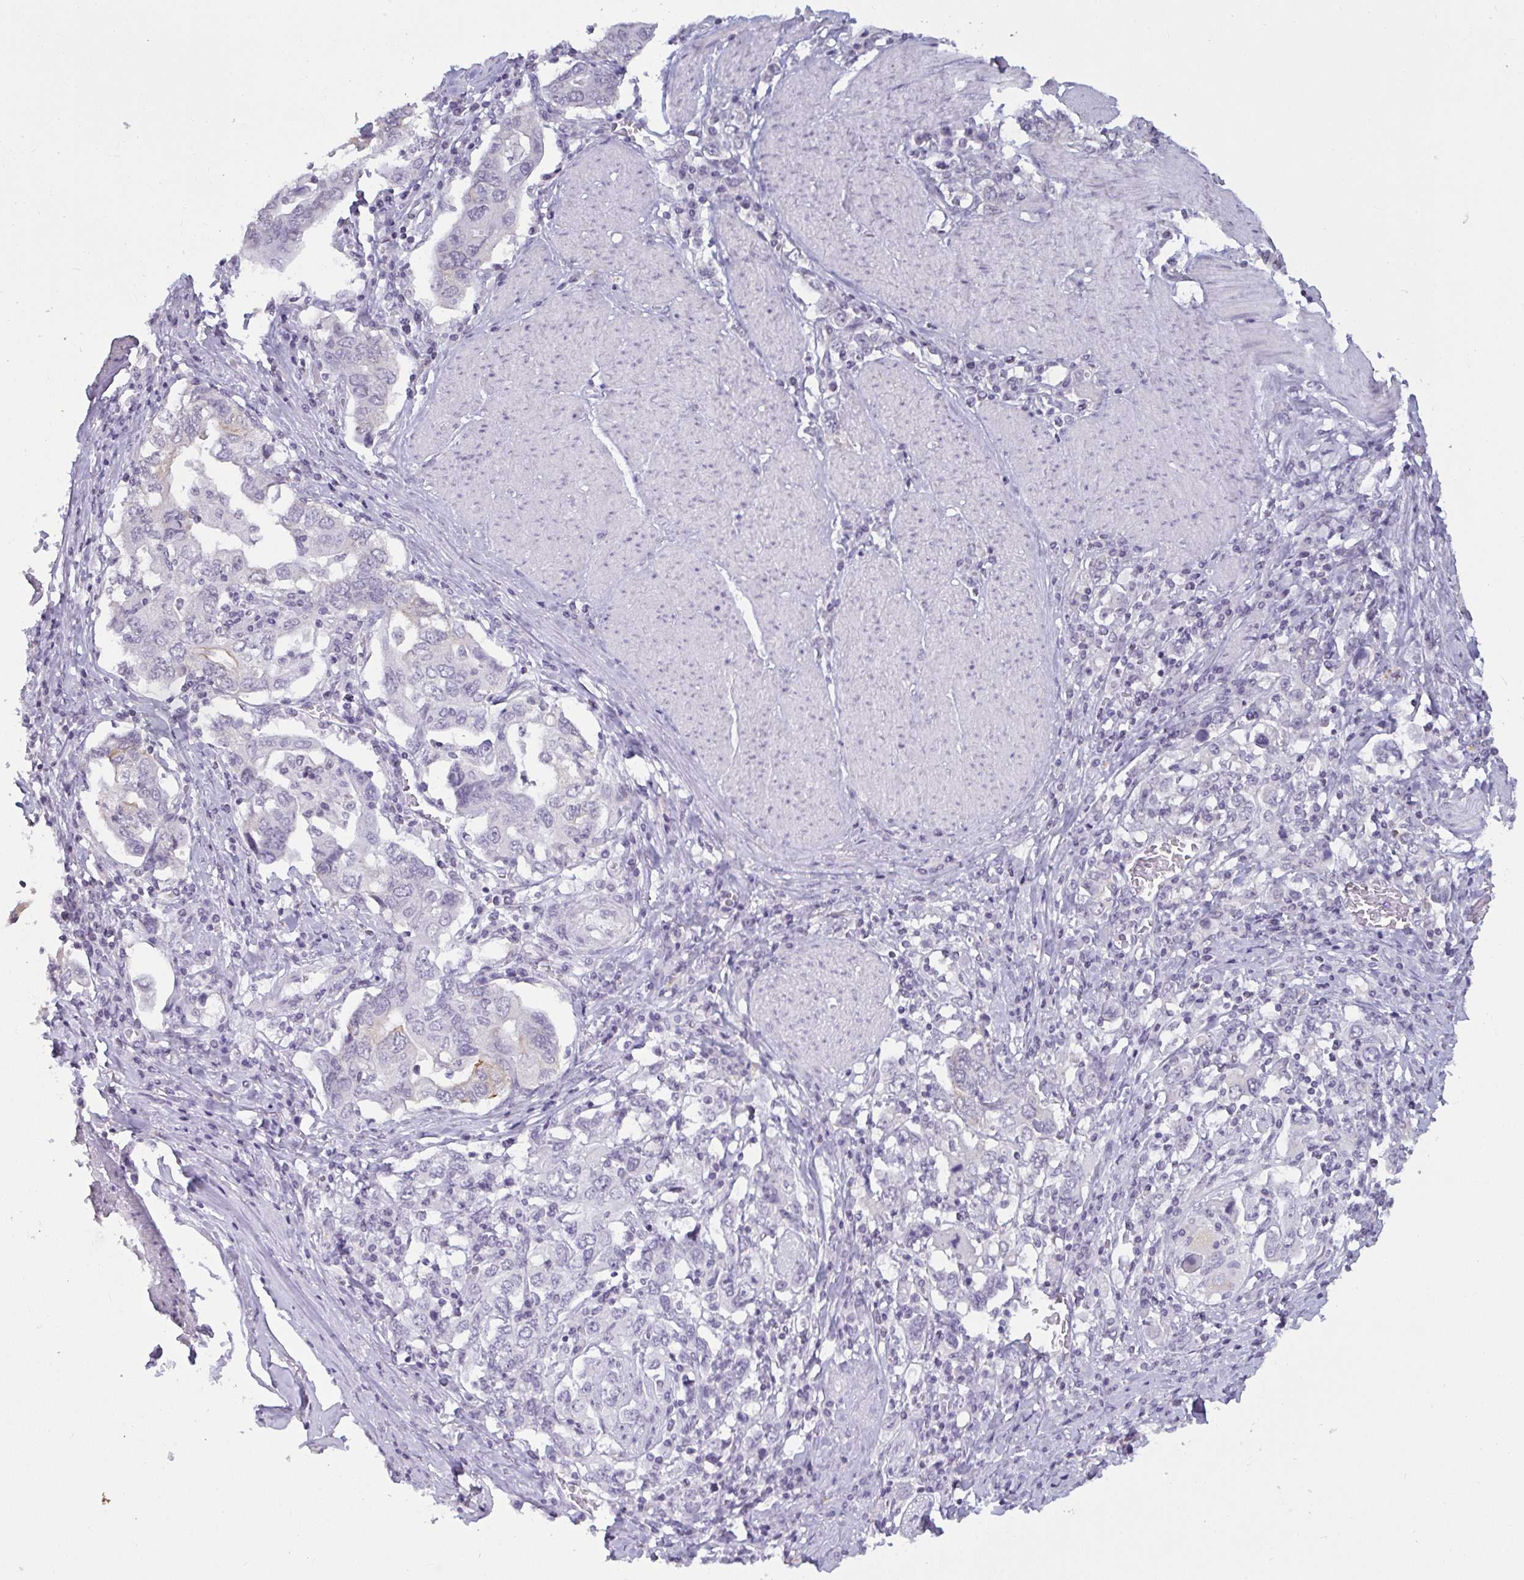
{"staining": {"intensity": "negative", "quantity": "none", "location": "none"}, "tissue": "stomach cancer", "cell_type": "Tumor cells", "image_type": "cancer", "snomed": [{"axis": "morphology", "description": "Adenocarcinoma, NOS"}, {"axis": "topography", "description": "Stomach, upper"}, {"axis": "topography", "description": "Stomach"}], "caption": "This is a histopathology image of immunohistochemistry staining of stomach adenocarcinoma, which shows no expression in tumor cells.", "gene": "TBC1D4", "patient": {"sex": "male", "age": 62}}